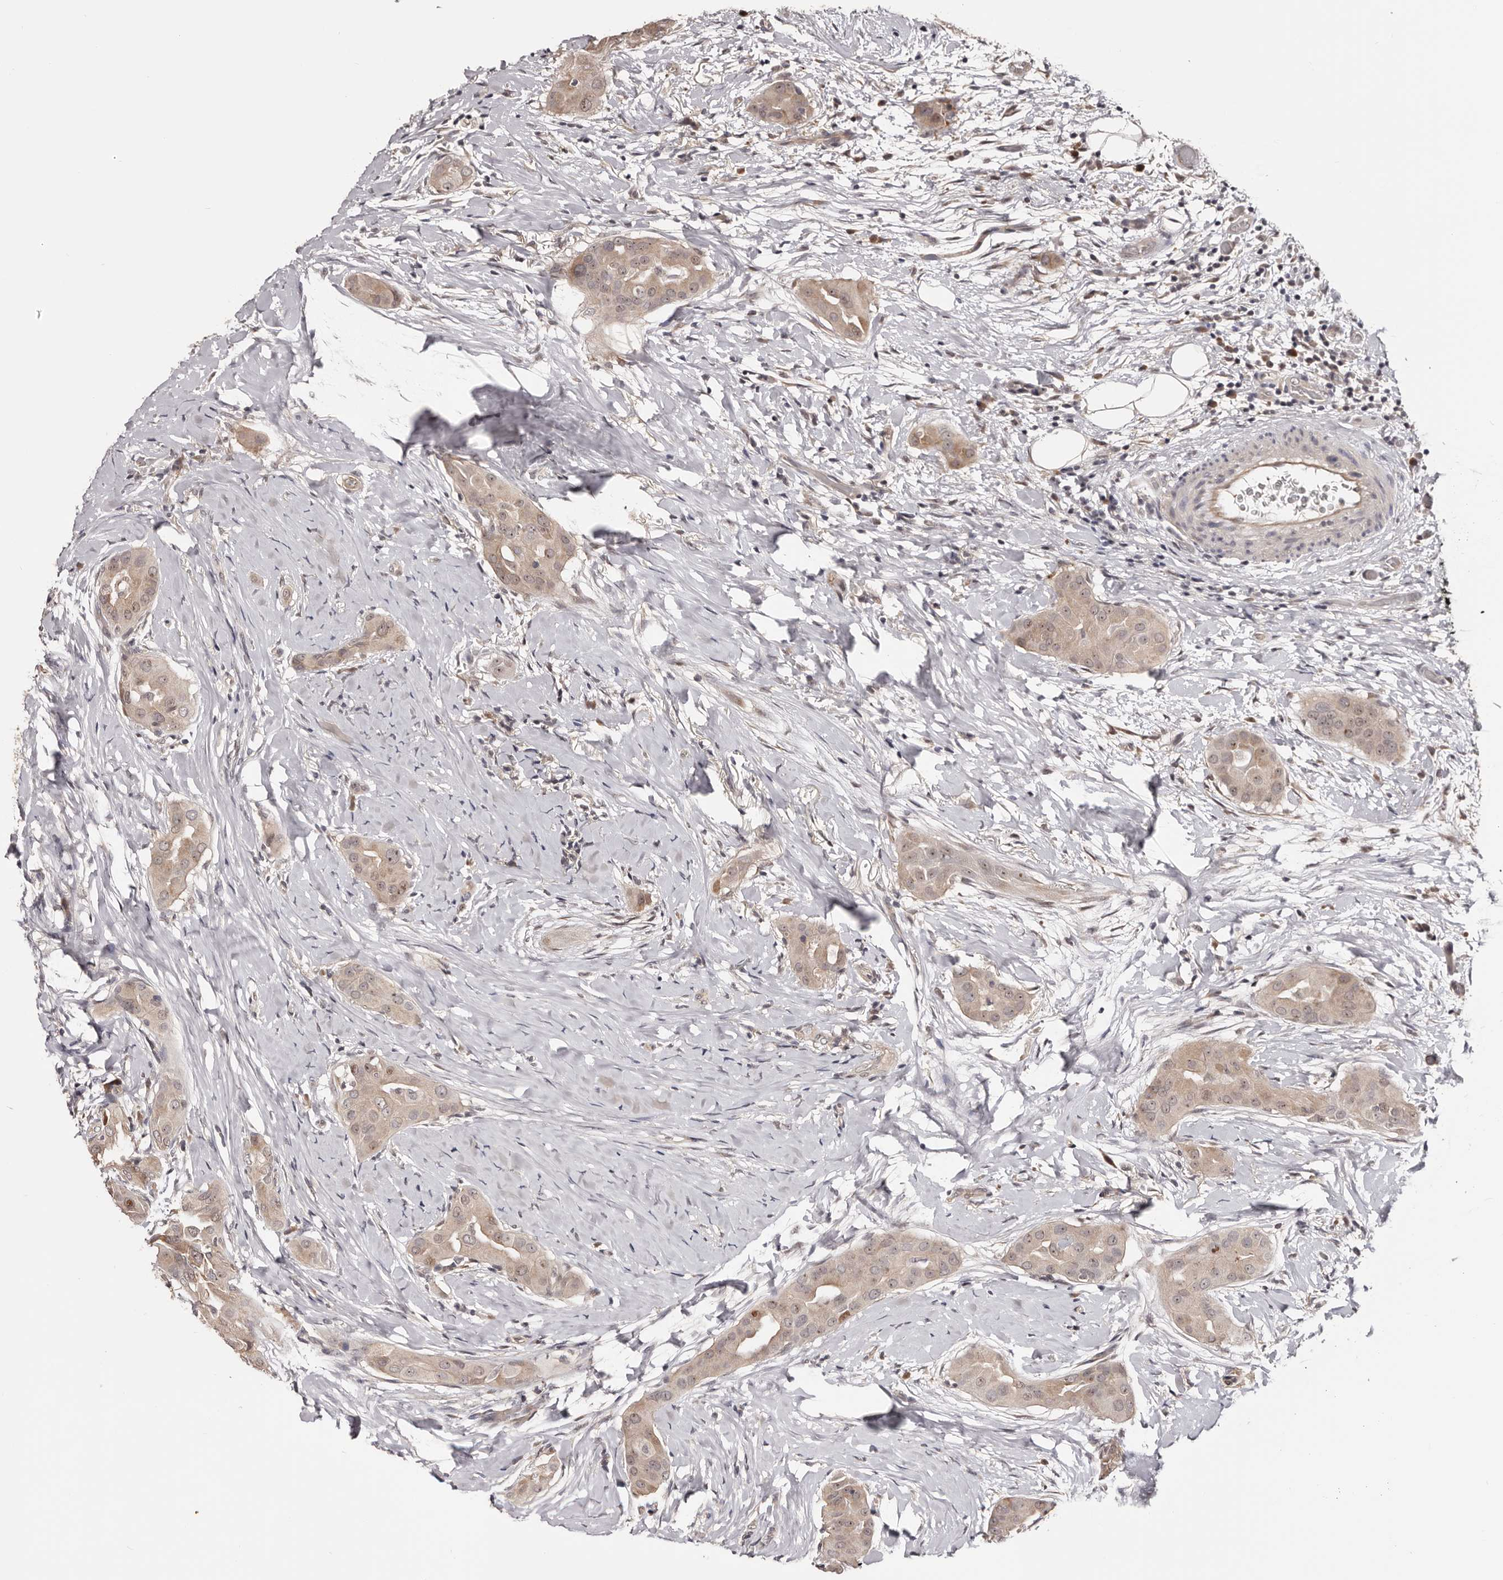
{"staining": {"intensity": "weak", "quantity": ">75%", "location": "cytoplasmic/membranous,nuclear"}, "tissue": "thyroid cancer", "cell_type": "Tumor cells", "image_type": "cancer", "snomed": [{"axis": "morphology", "description": "Papillary adenocarcinoma, NOS"}, {"axis": "topography", "description": "Thyroid gland"}], "caption": "This histopathology image exhibits thyroid cancer (papillary adenocarcinoma) stained with IHC to label a protein in brown. The cytoplasmic/membranous and nuclear of tumor cells show weak positivity for the protein. Nuclei are counter-stained blue.", "gene": "NOL12", "patient": {"sex": "male", "age": 33}}